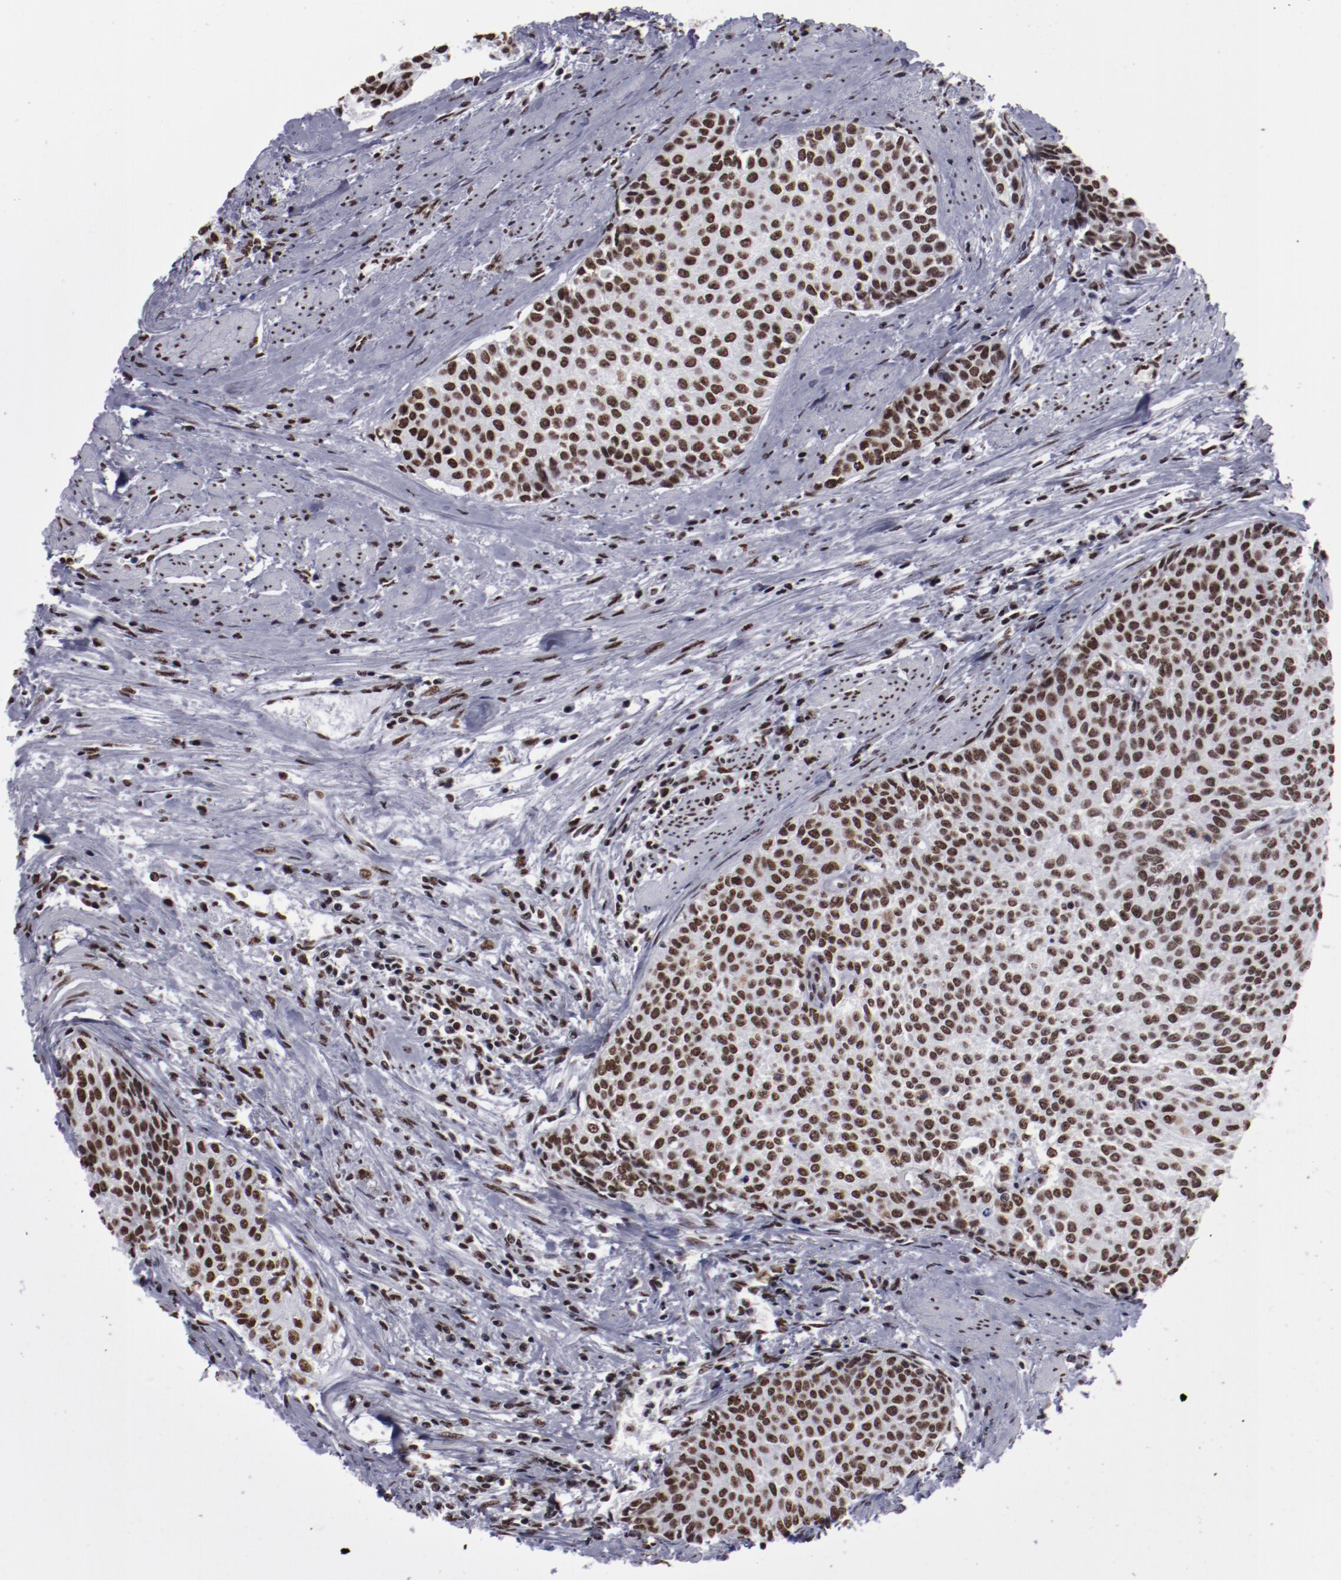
{"staining": {"intensity": "strong", "quantity": ">75%", "location": "nuclear"}, "tissue": "urothelial cancer", "cell_type": "Tumor cells", "image_type": "cancer", "snomed": [{"axis": "morphology", "description": "Urothelial carcinoma, Low grade"}, {"axis": "topography", "description": "Urinary bladder"}], "caption": "Immunohistochemistry of human low-grade urothelial carcinoma shows high levels of strong nuclear staining in approximately >75% of tumor cells.", "gene": "HNRNPA2B1", "patient": {"sex": "female", "age": 73}}